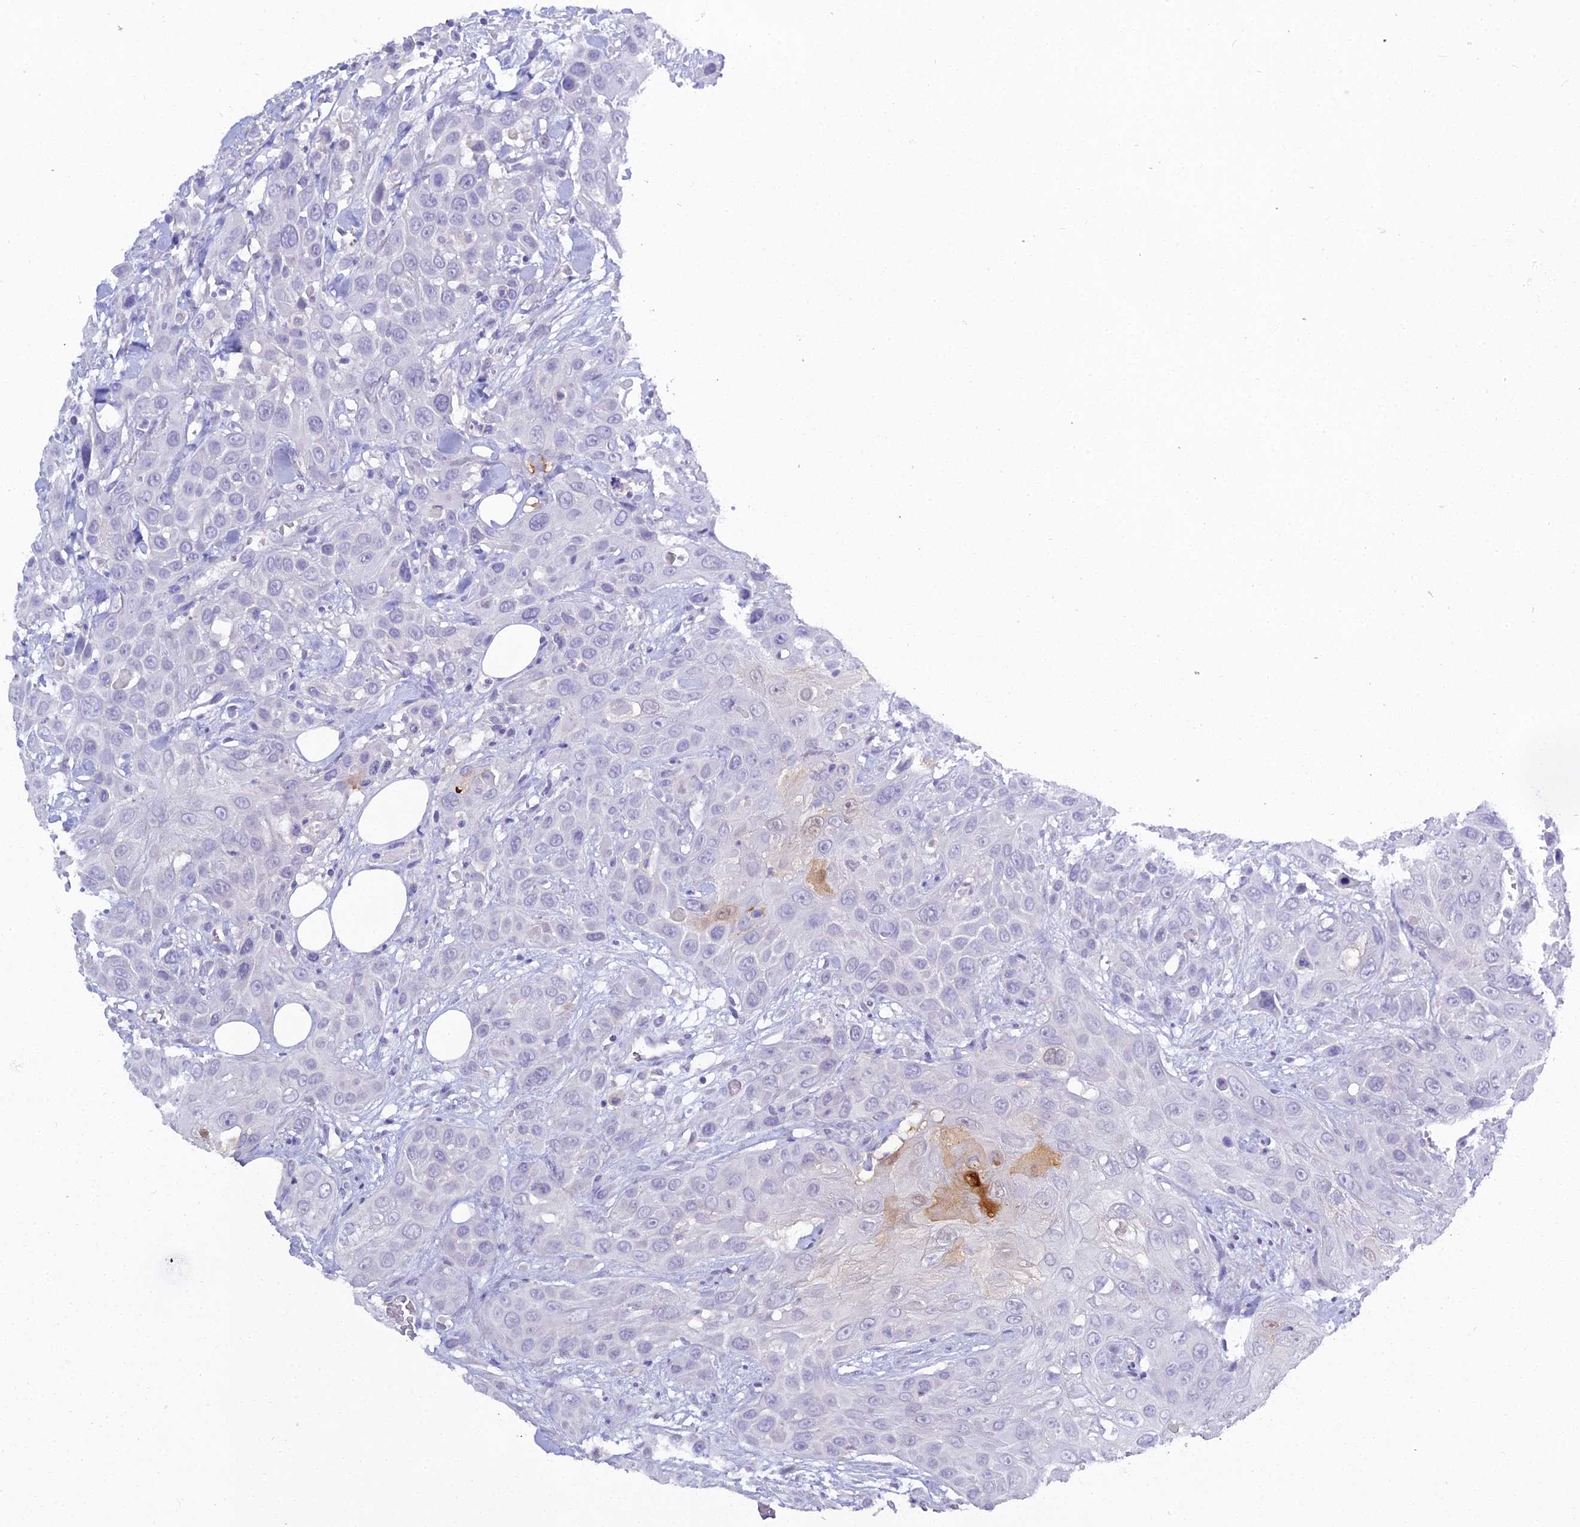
{"staining": {"intensity": "strong", "quantity": "<25%", "location": "cytoplasmic/membranous,nuclear"}, "tissue": "head and neck cancer", "cell_type": "Tumor cells", "image_type": "cancer", "snomed": [{"axis": "morphology", "description": "Squamous cell carcinoma, NOS"}, {"axis": "topography", "description": "Head-Neck"}], "caption": "High-magnification brightfield microscopy of head and neck cancer (squamous cell carcinoma) stained with DAB (3,3'-diaminobenzidine) (brown) and counterstained with hematoxylin (blue). tumor cells exhibit strong cytoplasmic/membranous and nuclear positivity is identified in about<25% of cells.", "gene": "S100A7", "patient": {"sex": "male", "age": 81}}